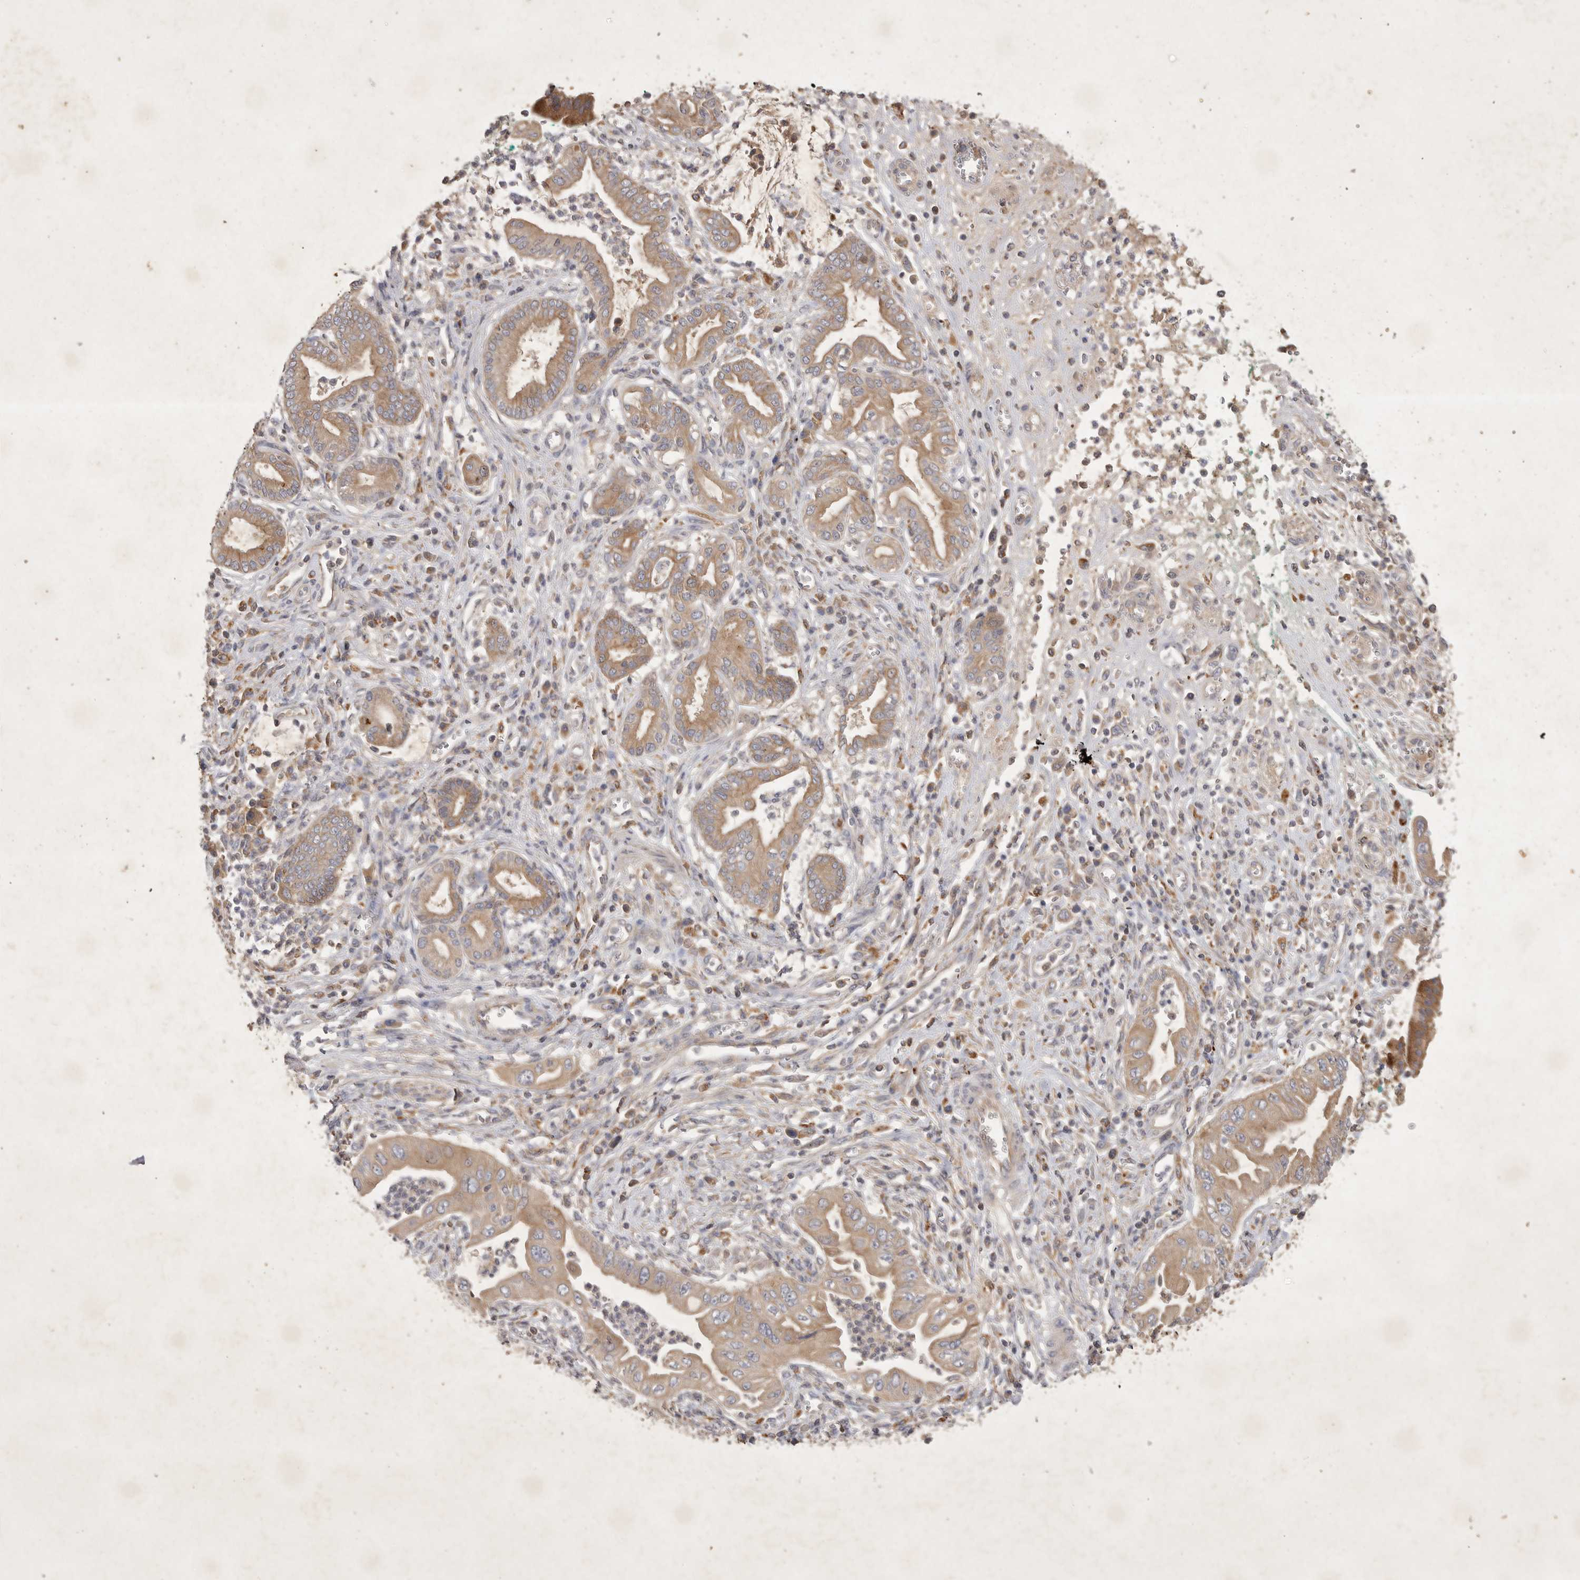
{"staining": {"intensity": "moderate", "quantity": ">75%", "location": "cytoplasmic/membranous"}, "tissue": "pancreatic cancer", "cell_type": "Tumor cells", "image_type": "cancer", "snomed": [{"axis": "morphology", "description": "Adenocarcinoma, NOS"}, {"axis": "topography", "description": "Pancreas"}], "caption": "IHC of pancreatic cancer (adenocarcinoma) shows medium levels of moderate cytoplasmic/membranous expression in approximately >75% of tumor cells.", "gene": "MRPL41", "patient": {"sex": "male", "age": 78}}